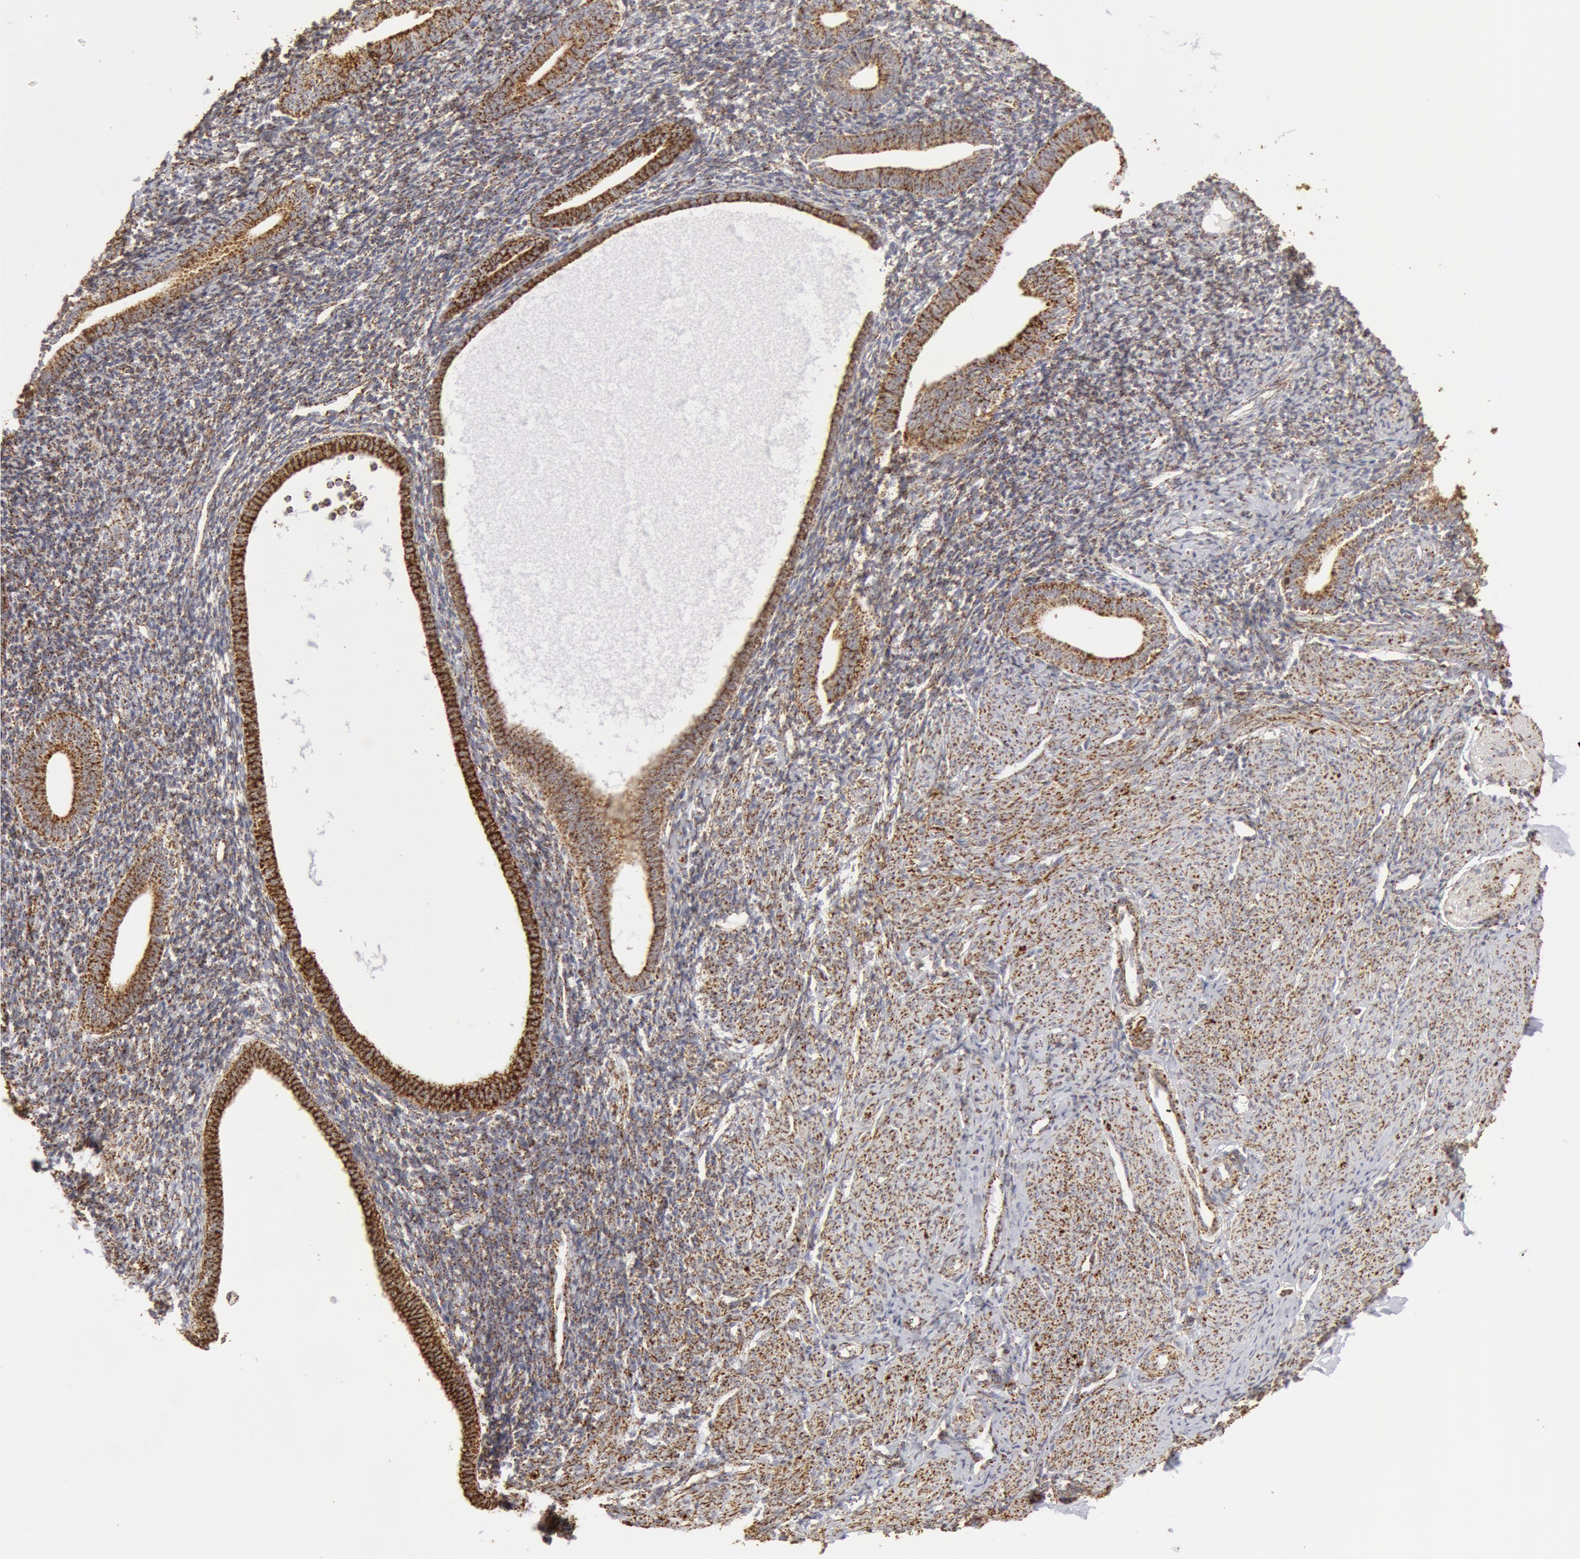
{"staining": {"intensity": "moderate", "quantity": ">75%", "location": "cytoplasmic/membranous"}, "tissue": "endometrium", "cell_type": "Cells in endometrial stroma", "image_type": "normal", "snomed": [{"axis": "morphology", "description": "Normal tissue, NOS"}, {"axis": "topography", "description": "Endometrium"}], "caption": "The micrograph shows staining of benign endometrium, revealing moderate cytoplasmic/membranous protein positivity (brown color) within cells in endometrial stroma.", "gene": "ATP5F1B", "patient": {"sex": "female", "age": 52}}